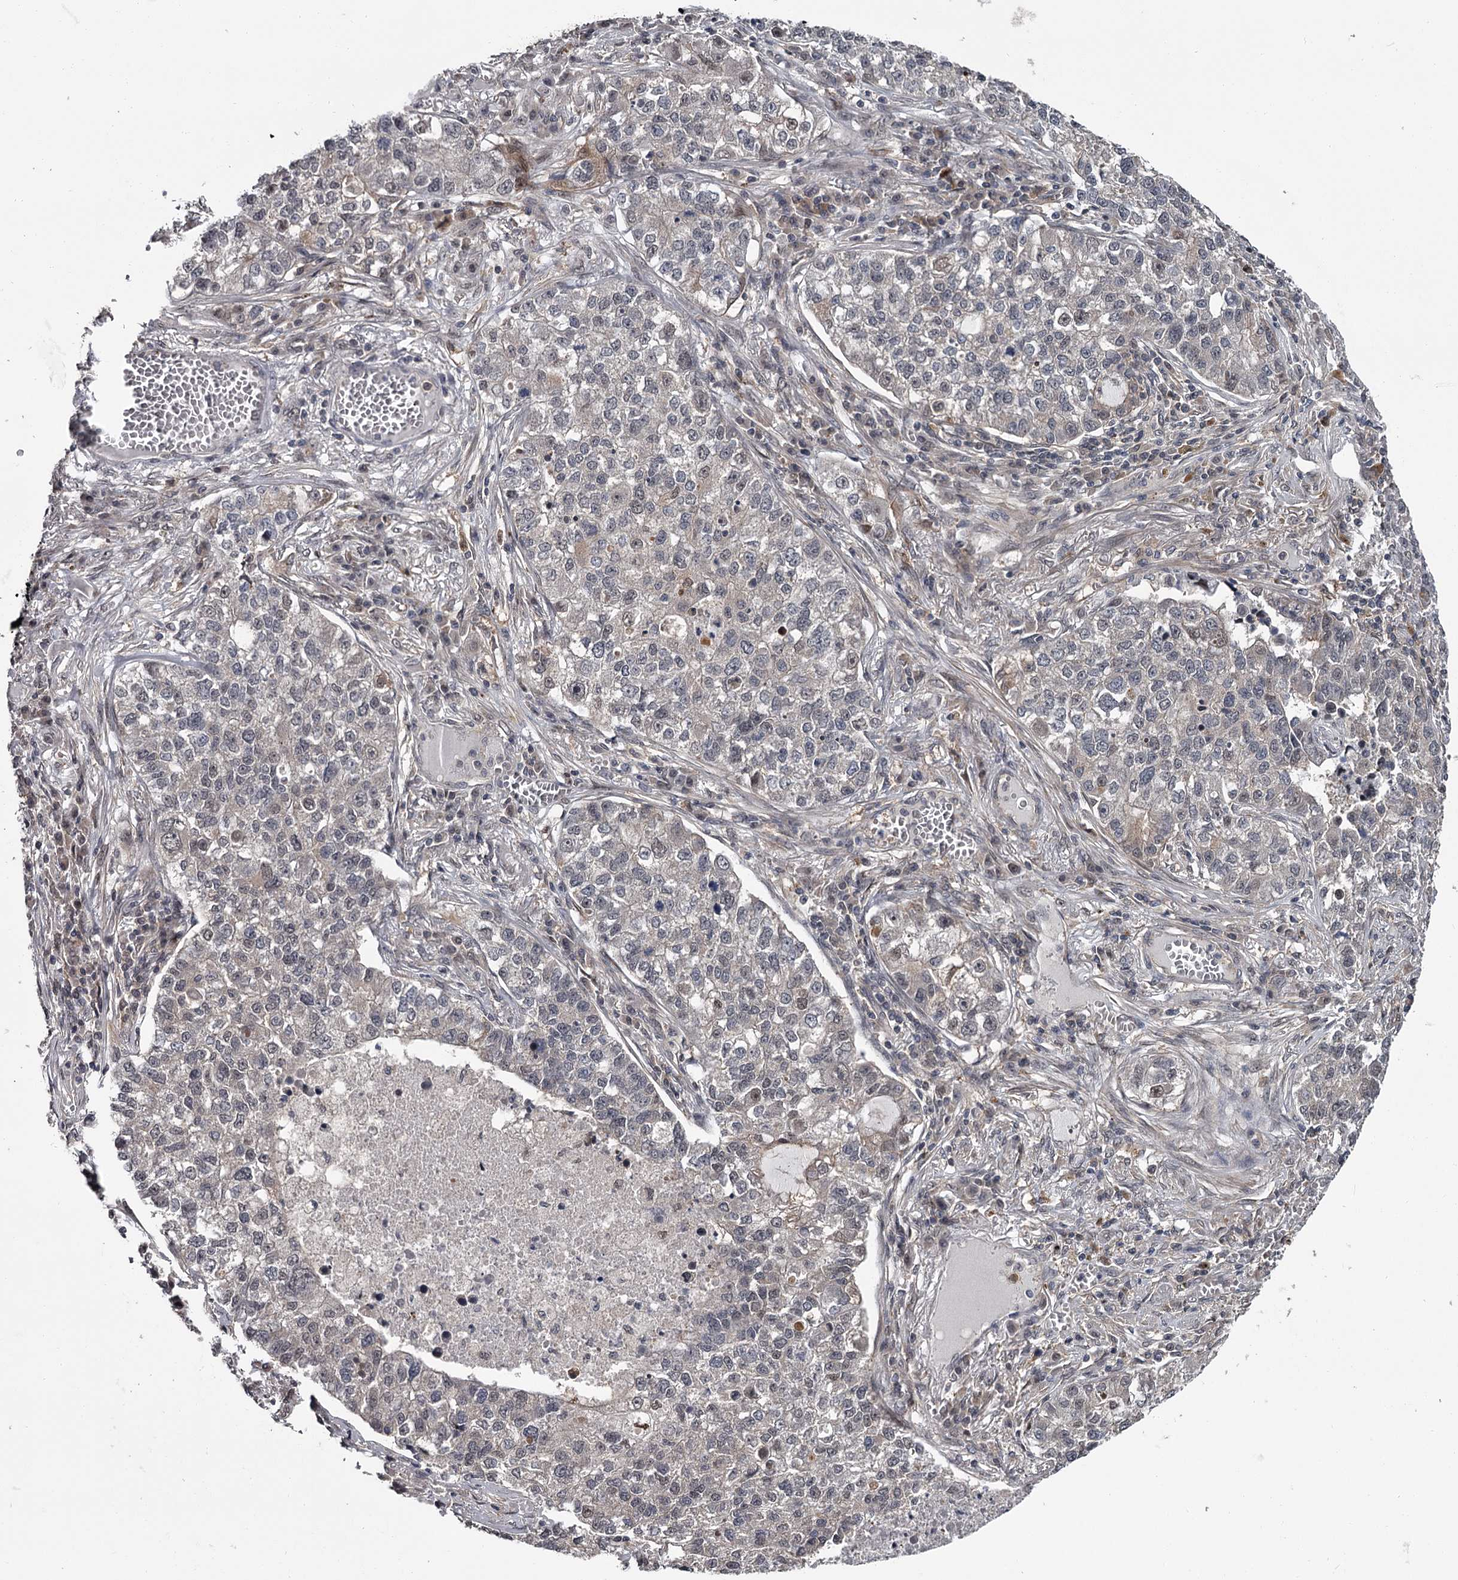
{"staining": {"intensity": "negative", "quantity": "none", "location": "none"}, "tissue": "lung cancer", "cell_type": "Tumor cells", "image_type": "cancer", "snomed": [{"axis": "morphology", "description": "Adenocarcinoma, NOS"}, {"axis": "topography", "description": "Lung"}], "caption": "Adenocarcinoma (lung) was stained to show a protein in brown. There is no significant staining in tumor cells.", "gene": "DAO", "patient": {"sex": "male", "age": 49}}